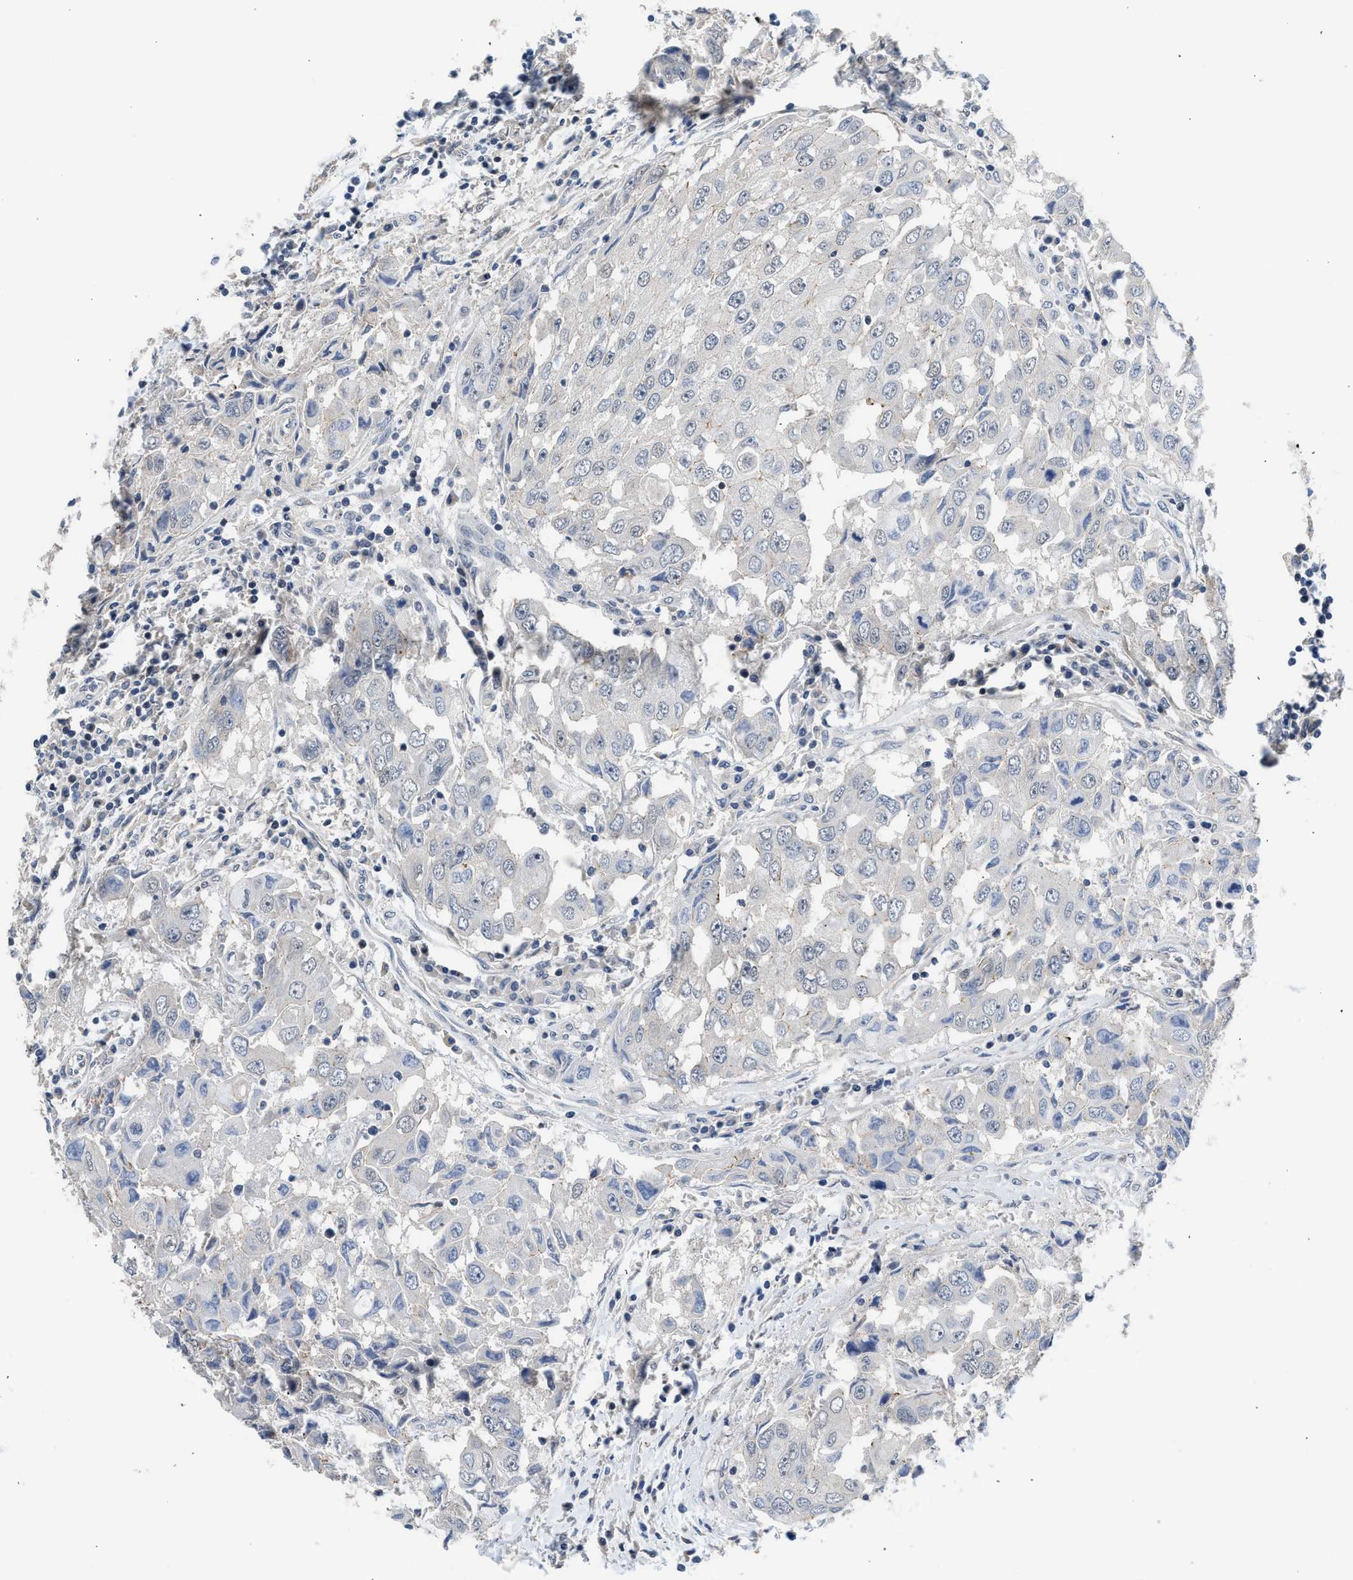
{"staining": {"intensity": "negative", "quantity": "none", "location": "none"}, "tissue": "breast cancer", "cell_type": "Tumor cells", "image_type": "cancer", "snomed": [{"axis": "morphology", "description": "Duct carcinoma"}, {"axis": "topography", "description": "Breast"}], "caption": "Human infiltrating ductal carcinoma (breast) stained for a protein using IHC exhibits no staining in tumor cells.", "gene": "CSF3R", "patient": {"sex": "female", "age": 27}}